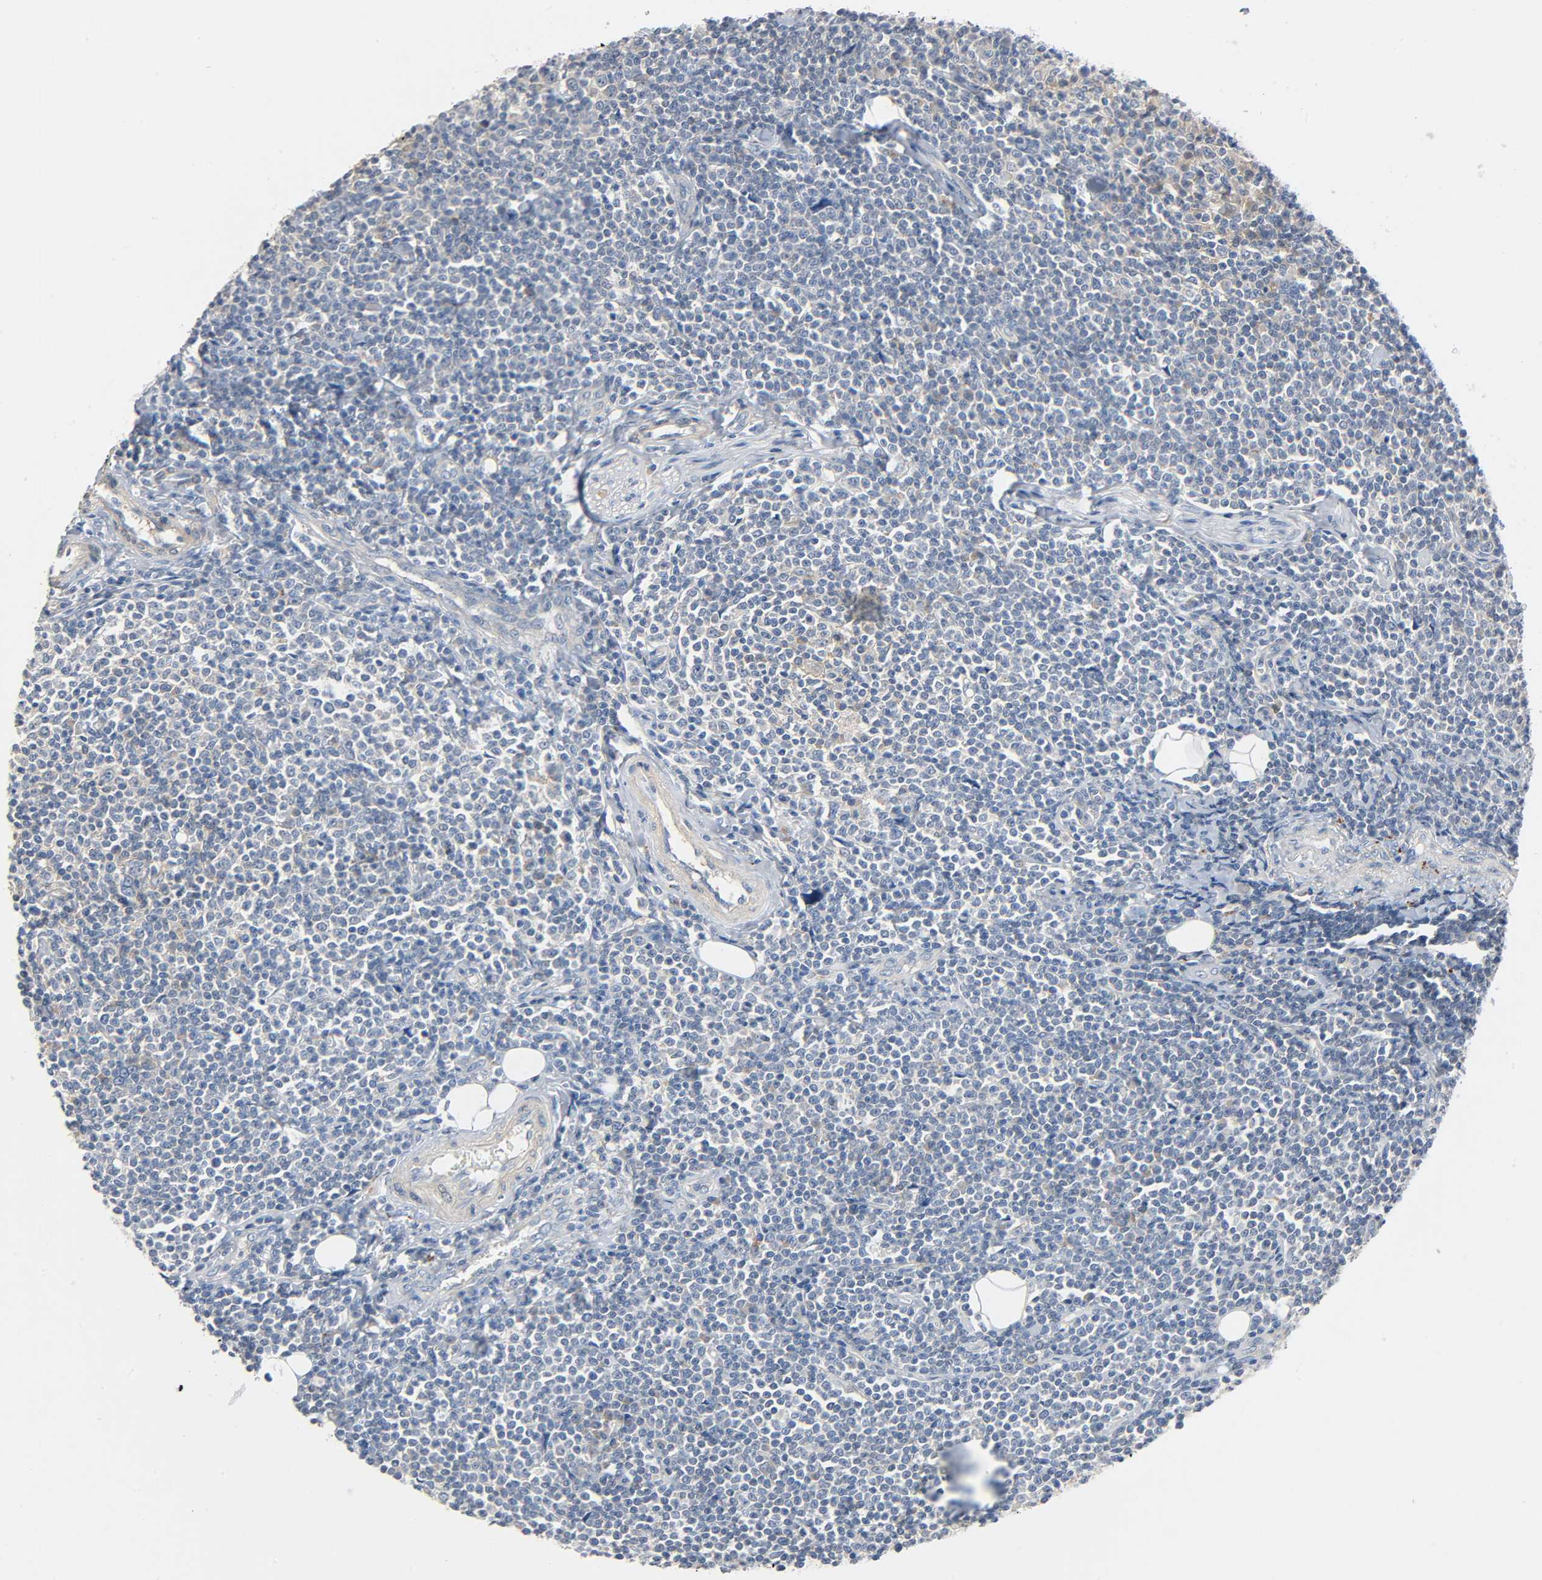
{"staining": {"intensity": "negative", "quantity": "none", "location": "none"}, "tissue": "lymphoma", "cell_type": "Tumor cells", "image_type": "cancer", "snomed": [{"axis": "morphology", "description": "Malignant lymphoma, non-Hodgkin's type, Low grade"}, {"axis": "topography", "description": "Soft tissue"}], "caption": "Photomicrograph shows no significant protein positivity in tumor cells of lymphoma.", "gene": "ARPC1A", "patient": {"sex": "male", "age": 92}}